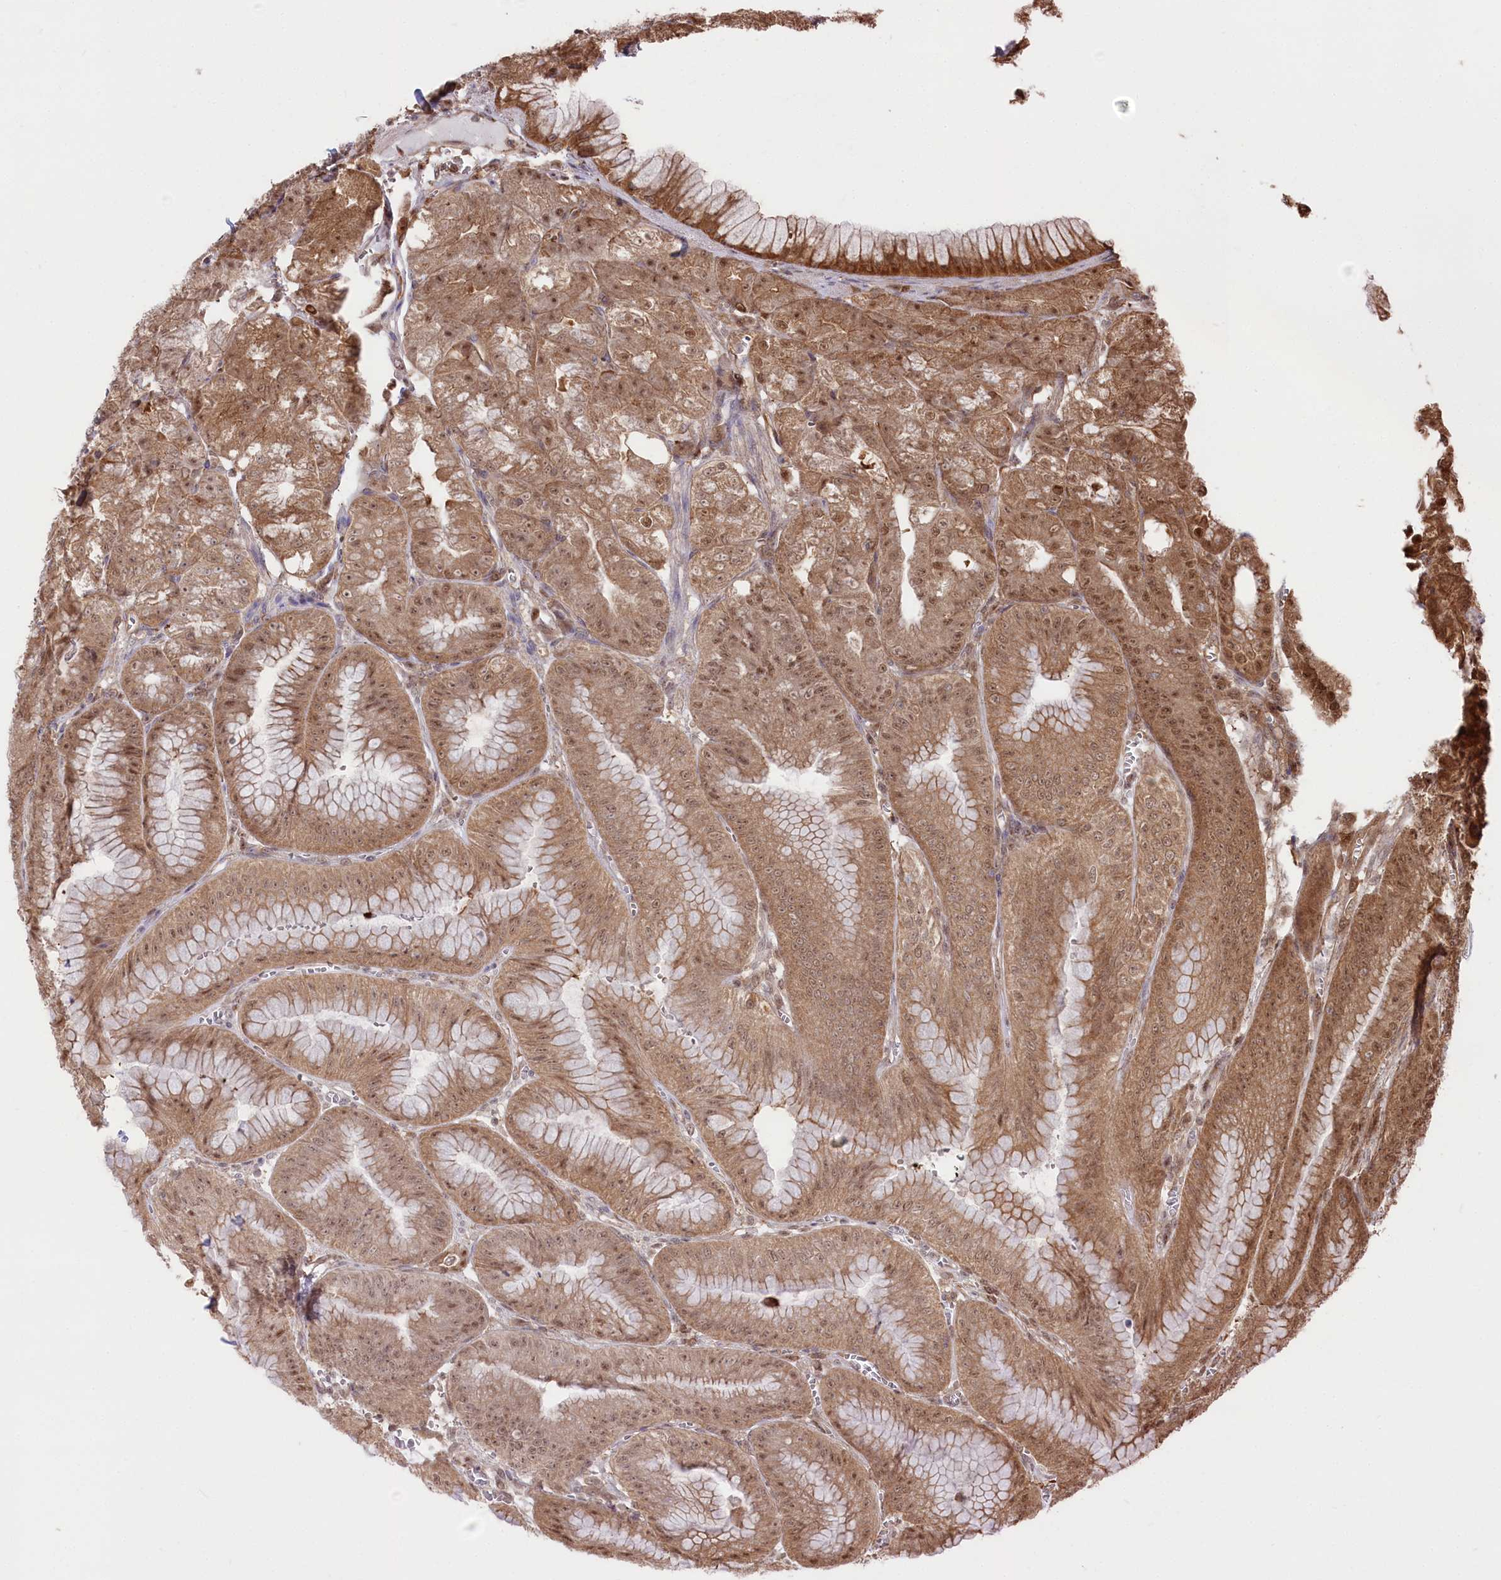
{"staining": {"intensity": "moderate", "quantity": ">75%", "location": "cytoplasmic/membranous,nuclear"}, "tissue": "stomach", "cell_type": "Glandular cells", "image_type": "normal", "snomed": [{"axis": "morphology", "description": "Normal tissue, NOS"}, {"axis": "topography", "description": "Stomach, upper"}, {"axis": "topography", "description": "Stomach, lower"}], "caption": "The photomicrograph demonstrates staining of normal stomach, revealing moderate cytoplasmic/membranous,nuclear protein expression (brown color) within glandular cells. (IHC, brightfield microscopy, high magnification).", "gene": "PSMA1", "patient": {"sex": "male", "age": 71}}